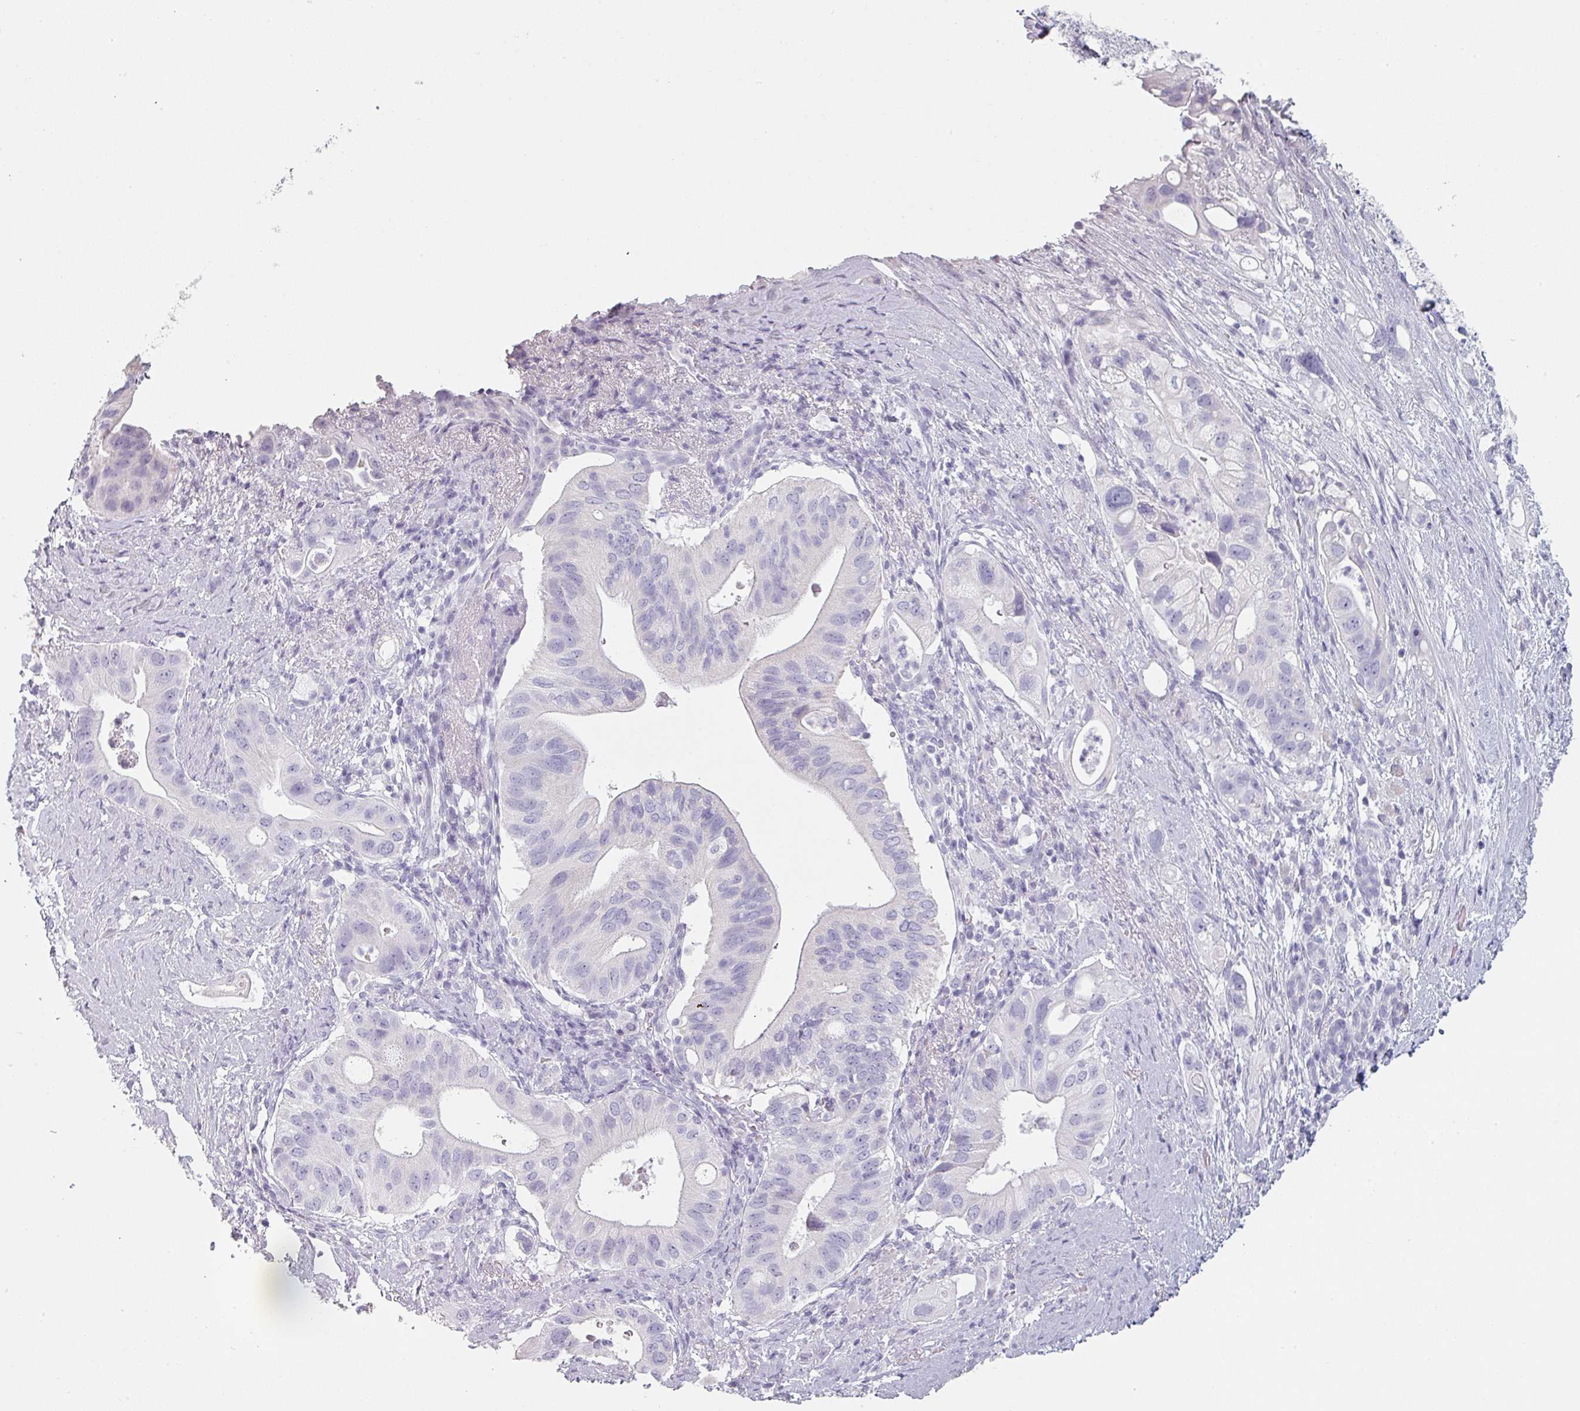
{"staining": {"intensity": "negative", "quantity": "none", "location": "none"}, "tissue": "pancreatic cancer", "cell_type": "Tumor cells", "image_type": "cancer", "snomed": [{"axis": "morphology", "description": "Adenocarcinoma, NOS"}, {"axis": "topography", "description": "Pancreas"}], "caption": "Tumor cells are negative for protein expression in human pancreatic adenocarcinoma.", "gene": "SFTPA1", "patient": {"sex": "female", "age": 72}}